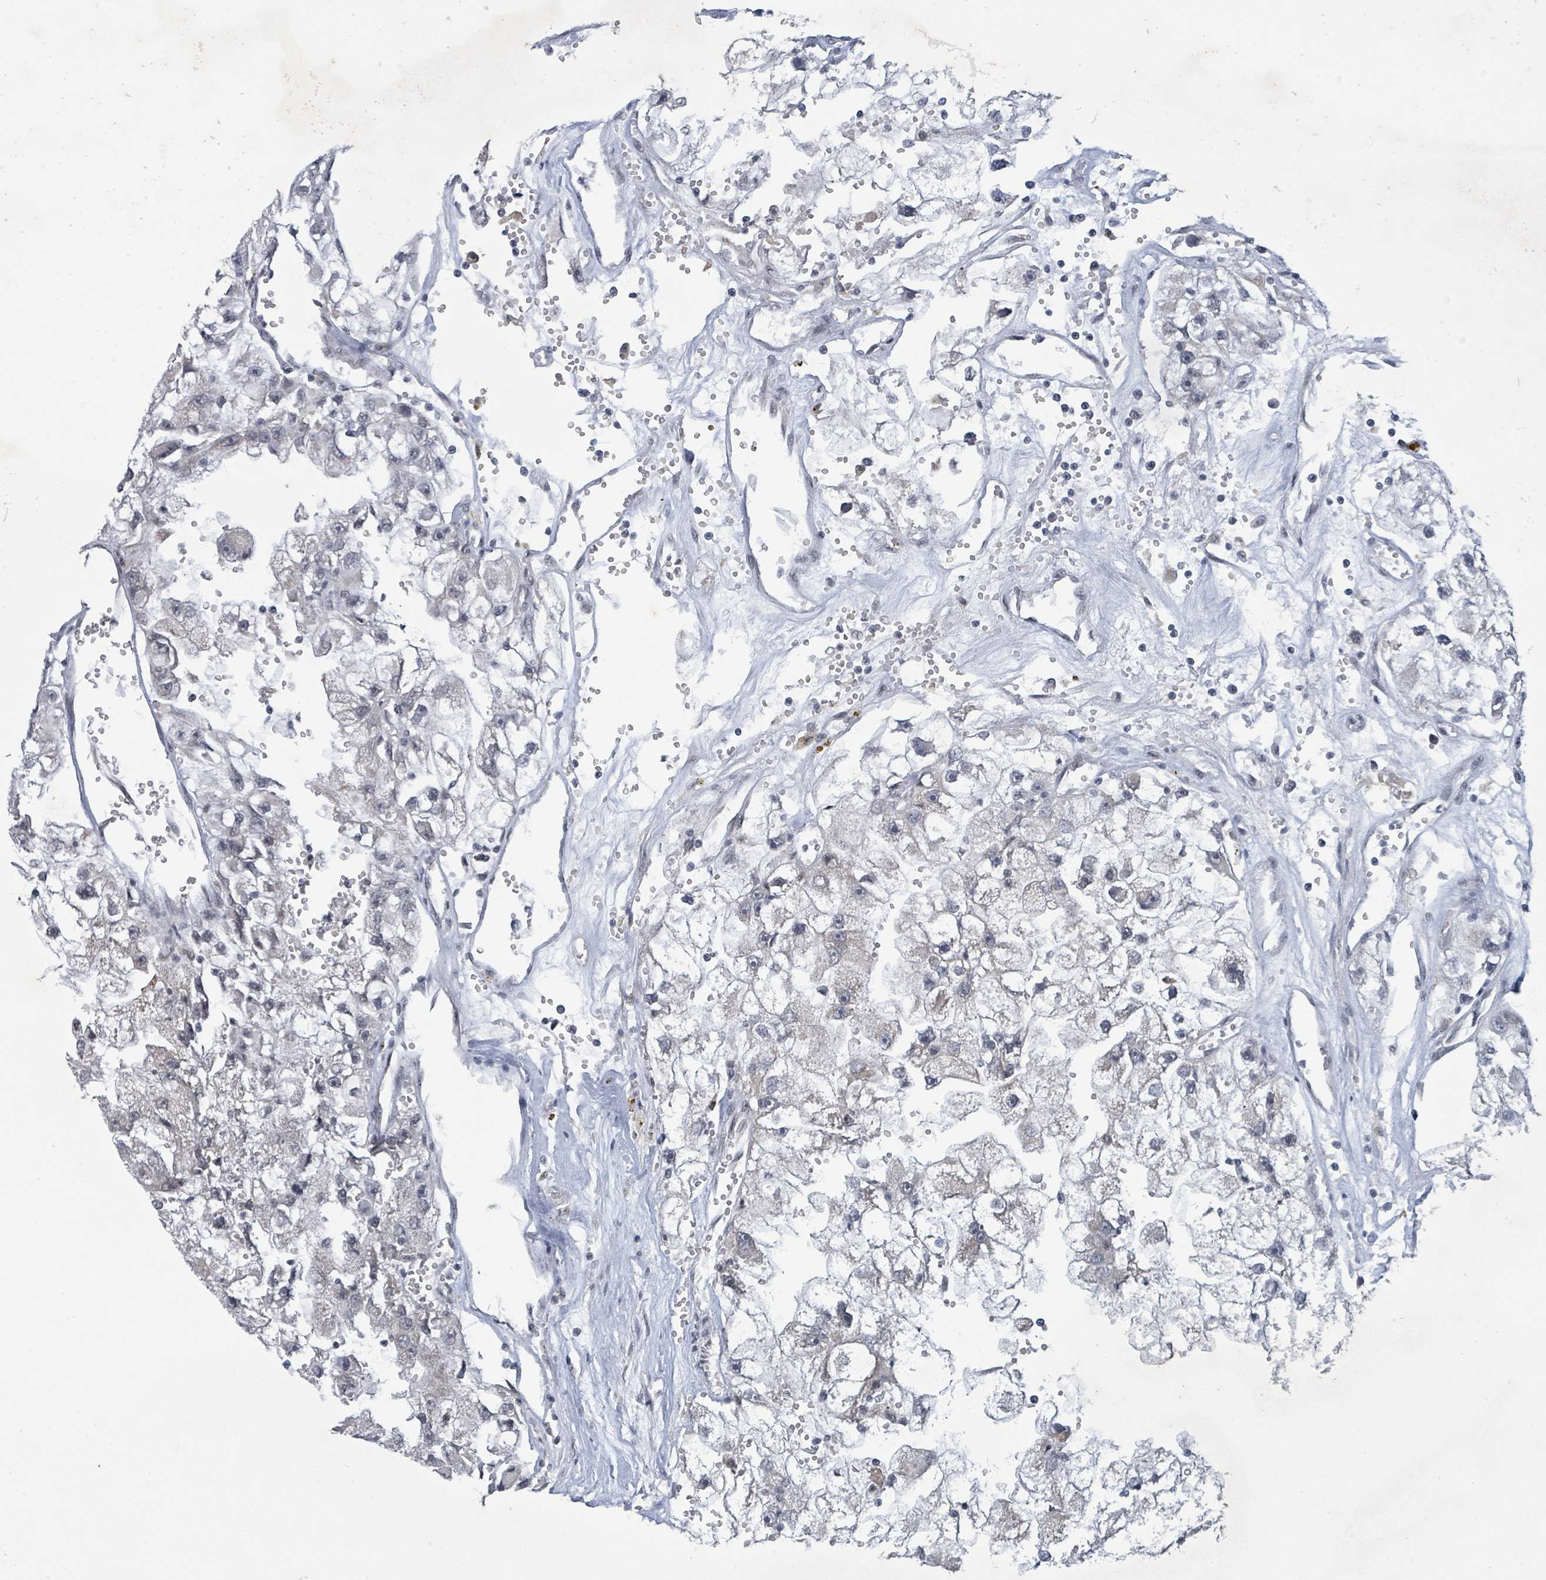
{"staining": {"intensity": "negative", "quantity": "none", "location": "none"}, "tissue": "renal cancer", "cell_type": "Tumor cells", "image_type": "cancer", "snomed": [{"axis": "morphology", "description": "Adenocarcinoma, NOS"}, {"axis": "topography", "description": "Kidney"}], "caption": "DAB (3,3'-diaminobenzidine) immunohistochemical staining of renal cancer (adenocarcinoma) shows no significant expression in tumor cells.", "gene": "BANP", "patient": {"sex": "male", "age": 63}}